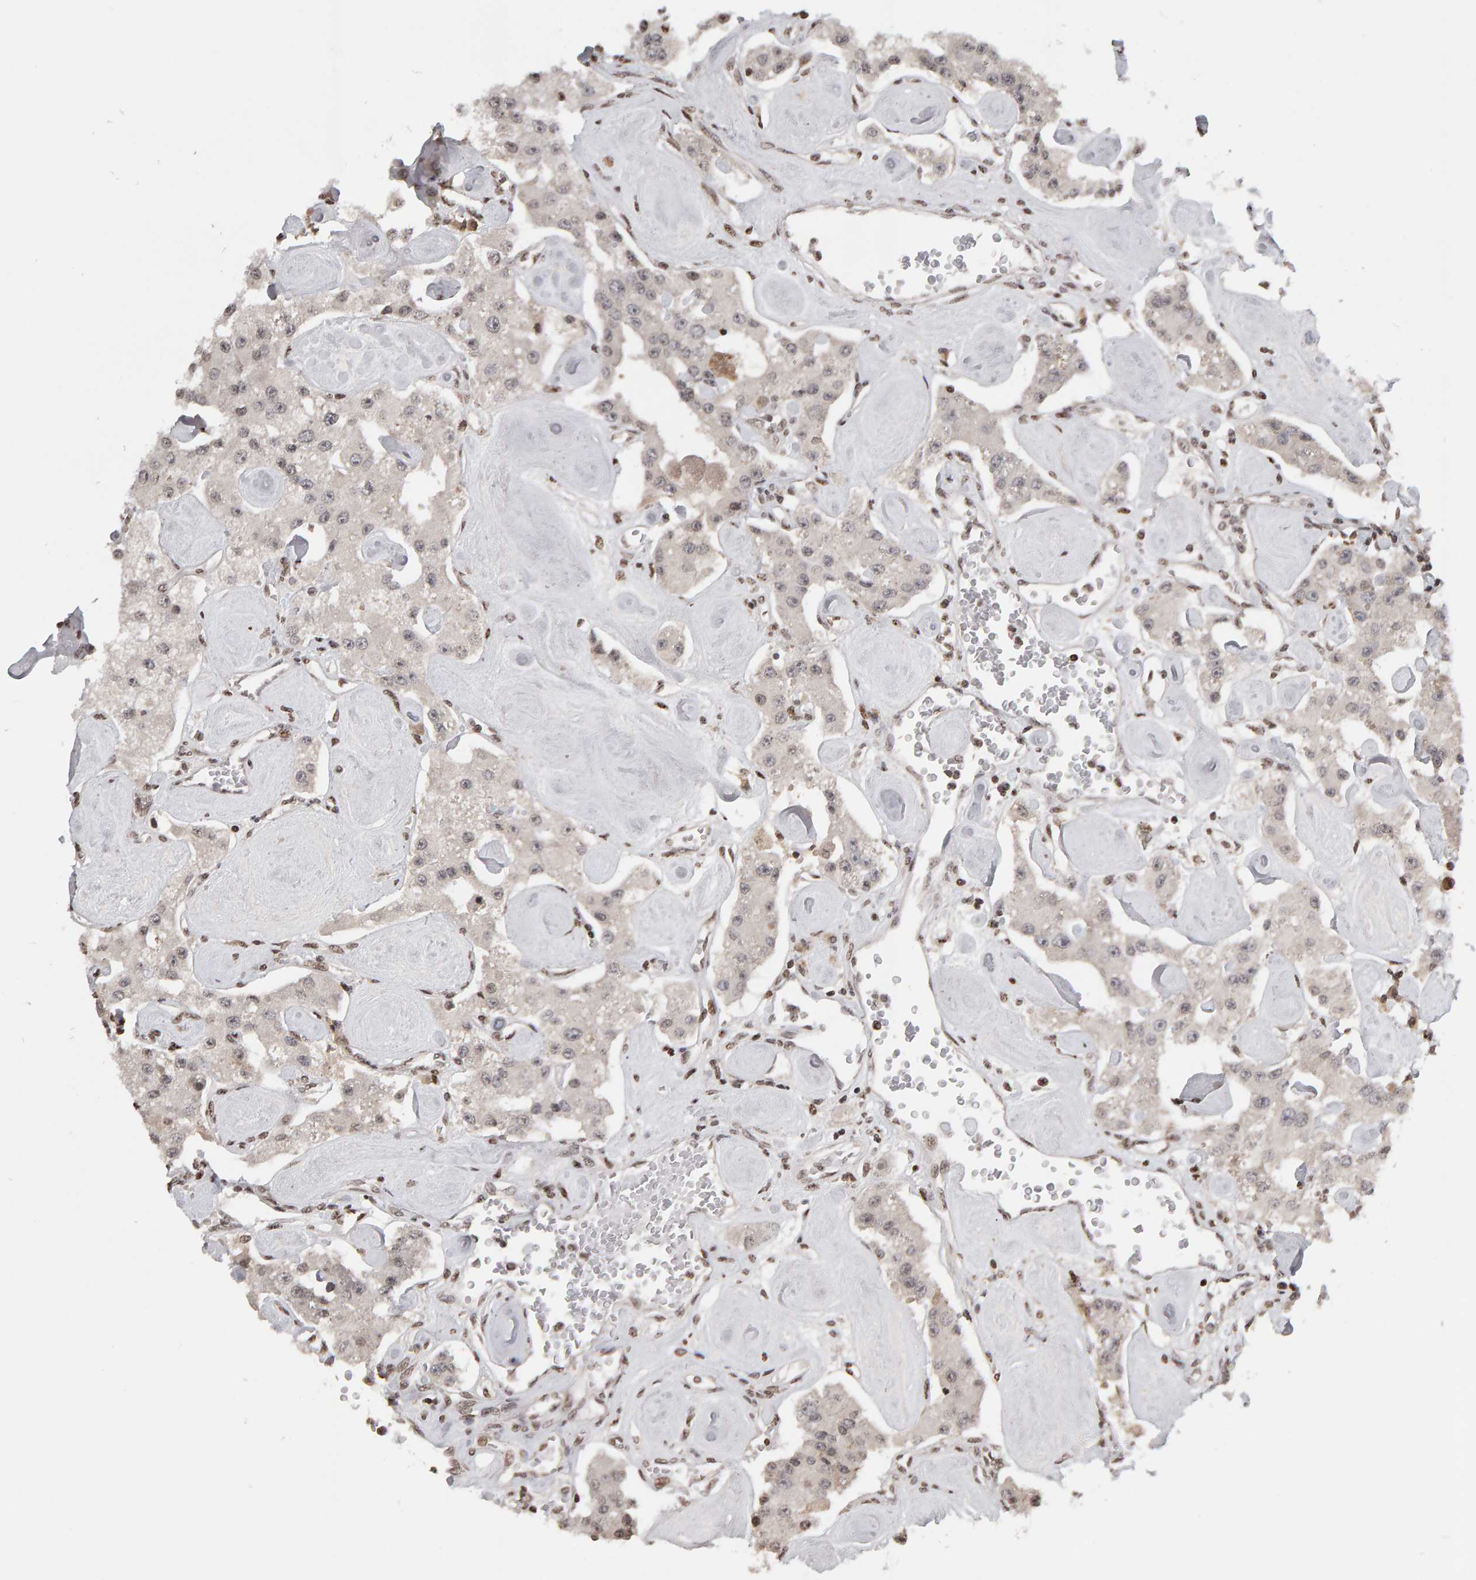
{"staining": {"intensity": "weak", "quantity": "25%-75%", "location": "cytoplasmic/membranous,nuclear"}, "tissue": "carcinoid", "cell_type": "Tumor cells", "image_type": "cancer", "snomed": [{"axis": "morphology", "description": "Carcinoid, malignant, NOS"}, {"axis": "topography", "description": "Pancreas"}], "caption": "Weak cytoplasmic/membranous and nuclear staining is present in approximately 25%-75% of tumor cells in carcinoid.", "gene": "TRAM1", "patient": {"sex": "male", "age": 41}}